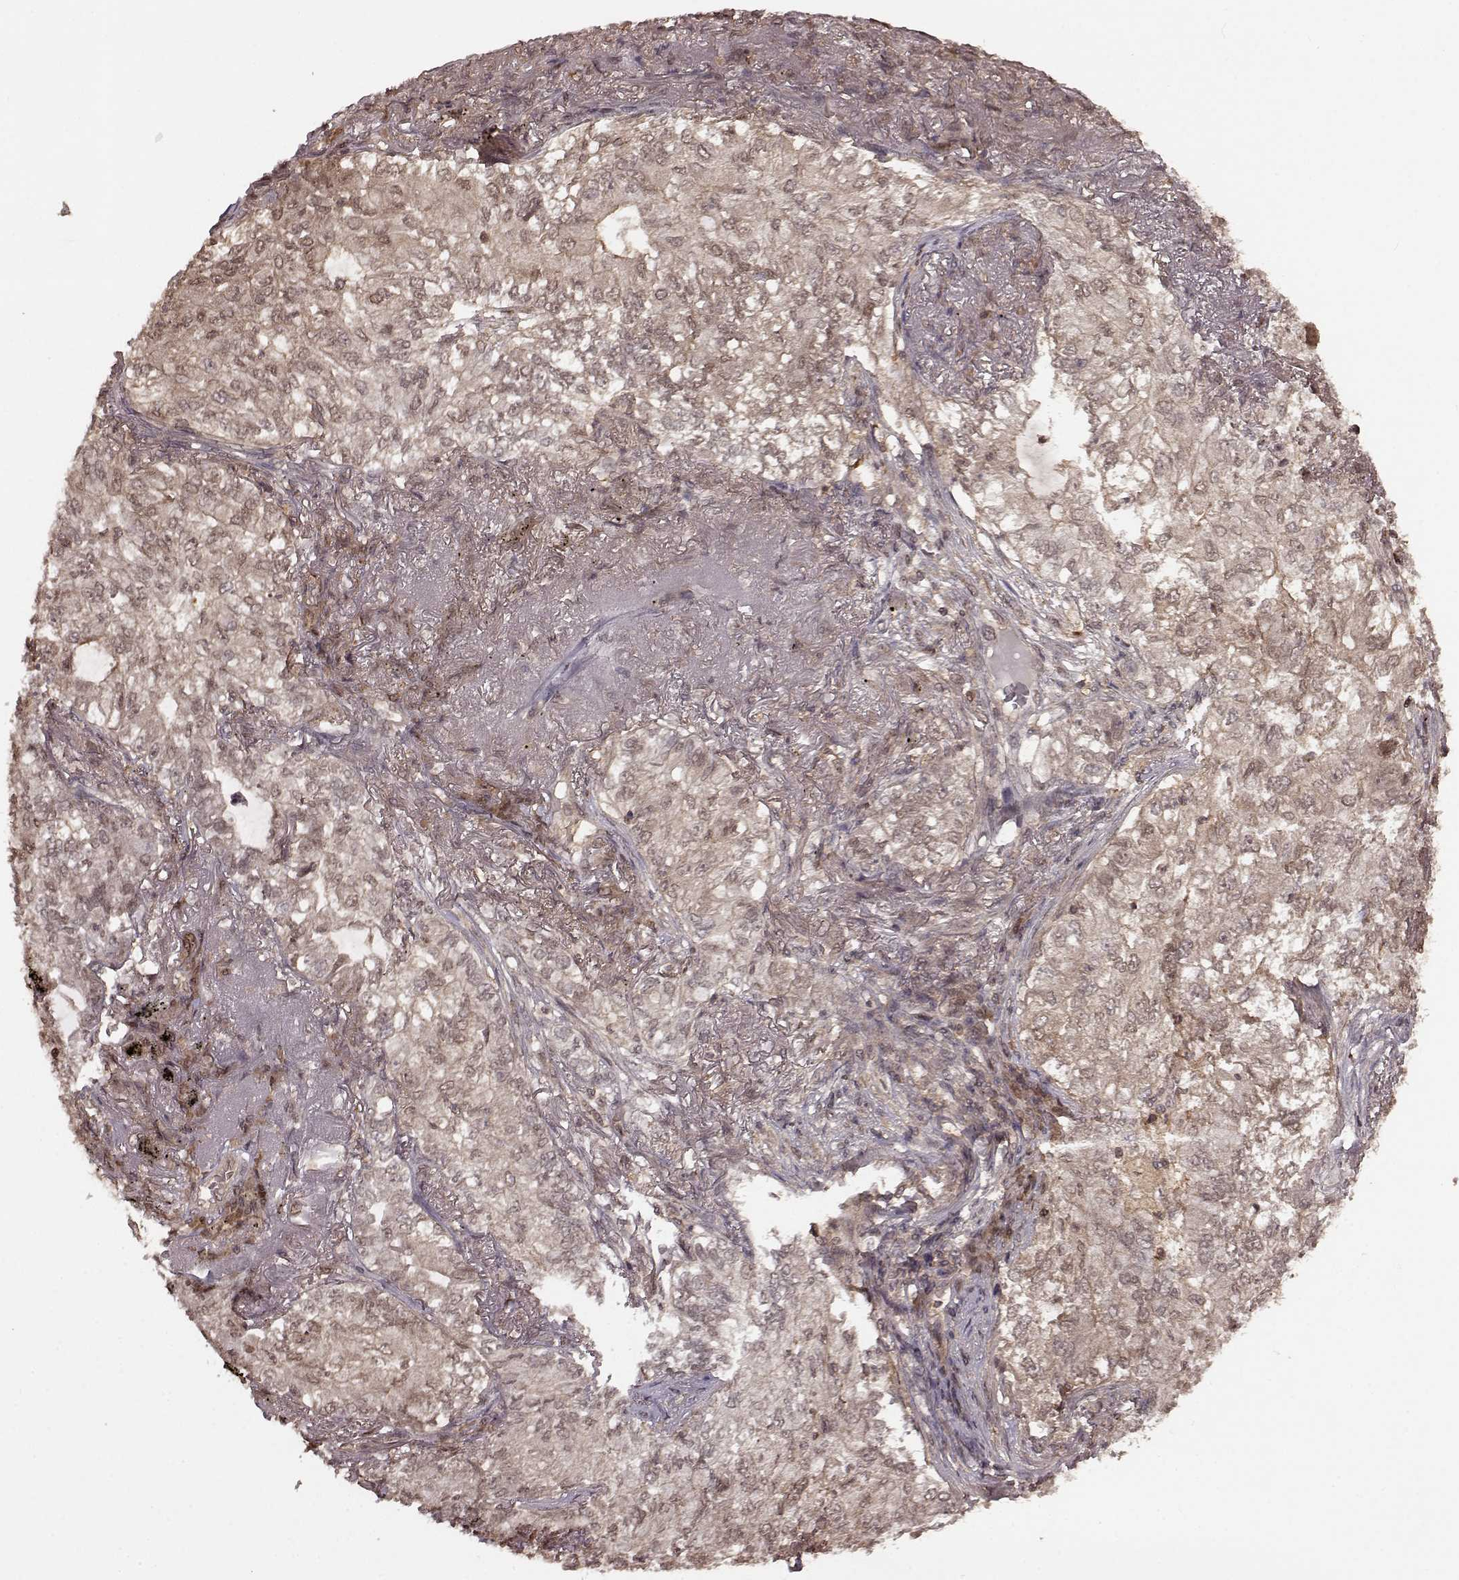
{"staining": {"intensity": "weak", "quantity": ">75%", "location": "cytoplasmic/membranous,nuclear"}, "tissue": "lung cancer", "cell_type": "Tumor cells", "image_type": "cancer", "snomed": [{"axis": "morphology", "description": "Adenocarcinoma, NOS"}, {"axis": "topography", "description": "Lung"}], "caption": "Lung cancer stained with immunohistochemistry exhibits weak cytoplasmic/membranous and nuclear staining in about >75% of tumor cells.", "gene": "GSS", "patient": {"sex": "female", "age": 73}}